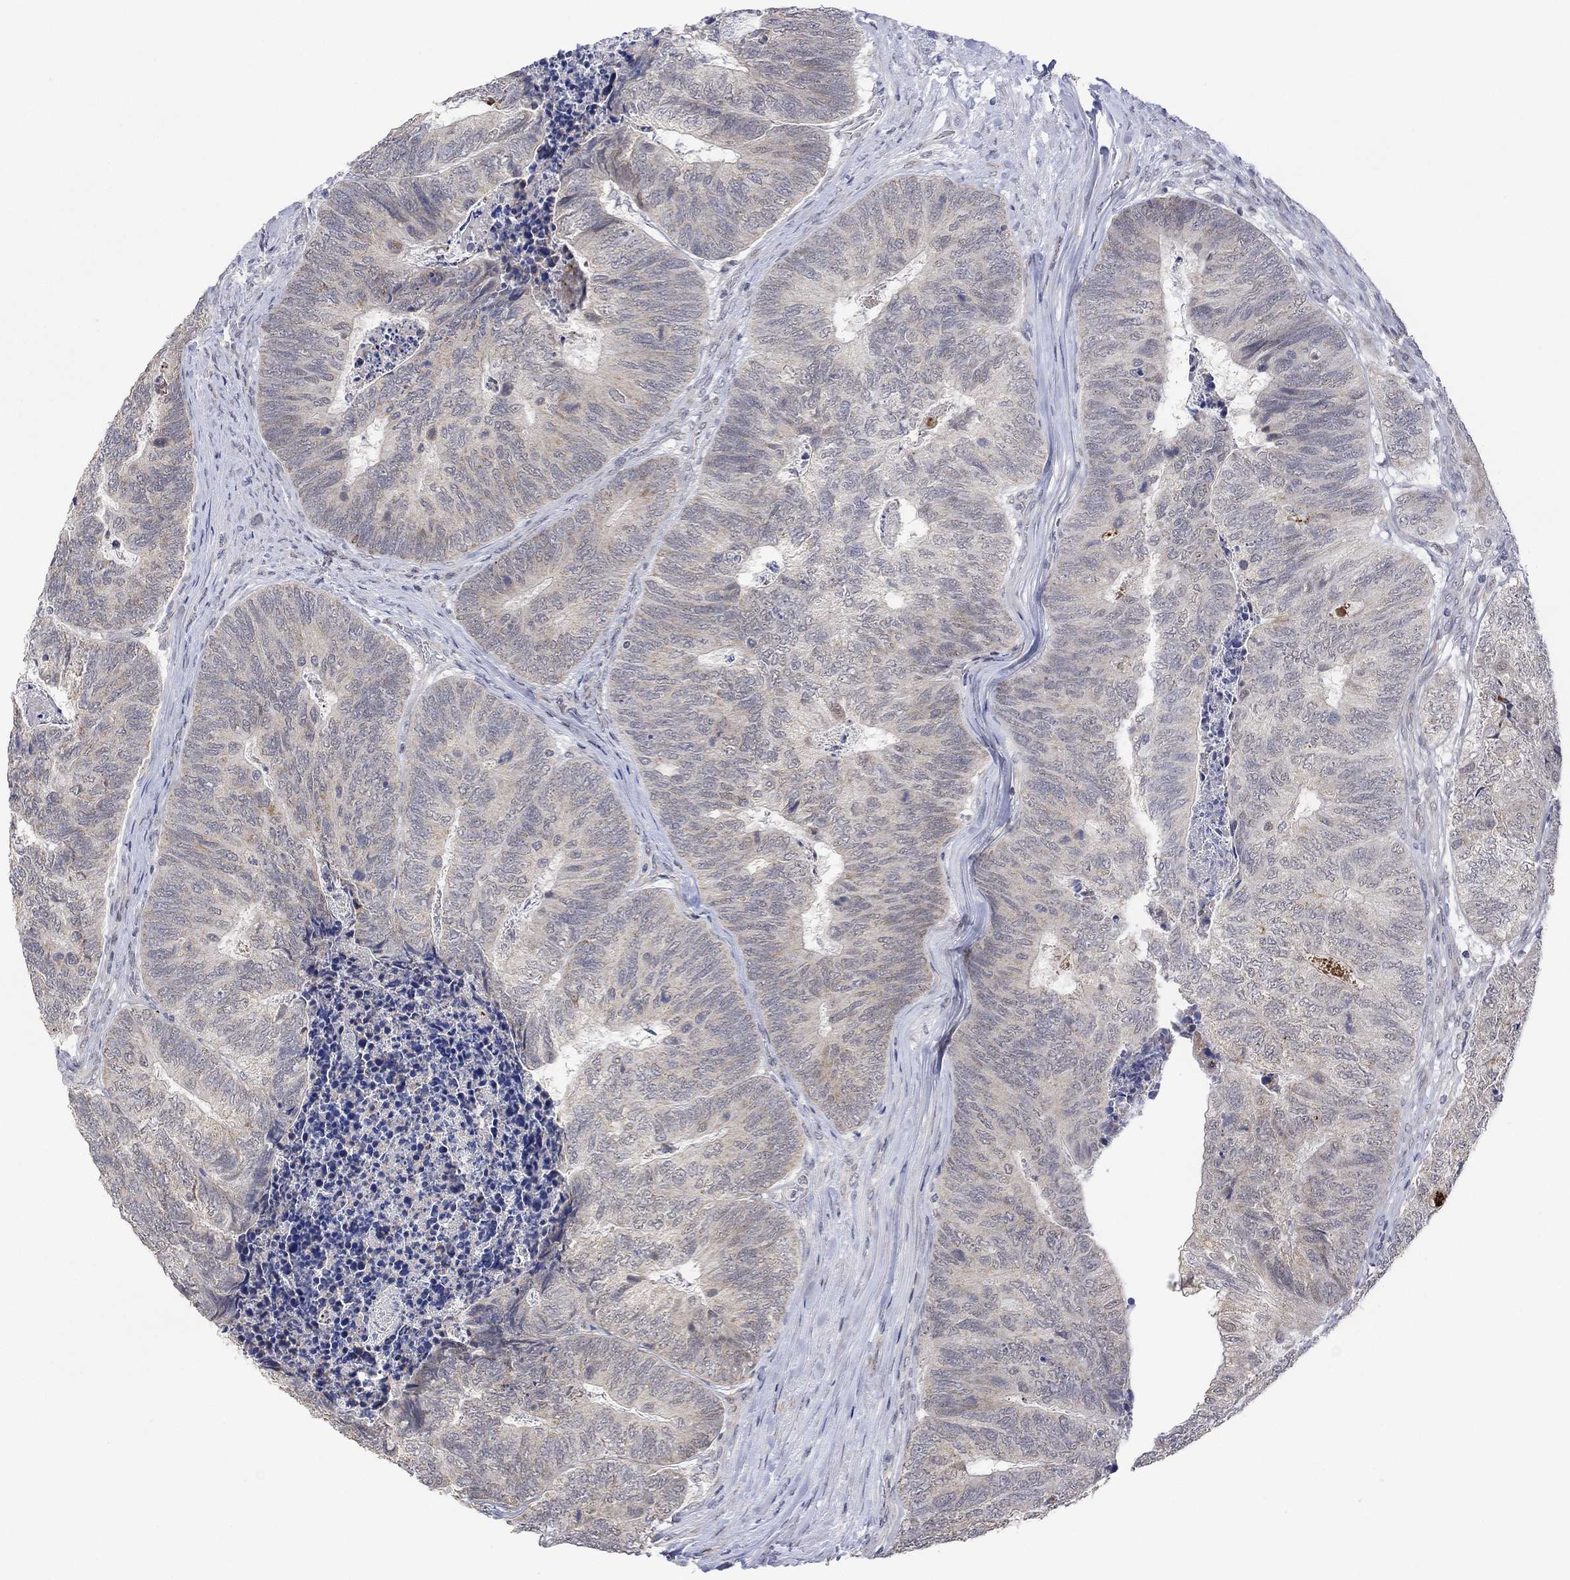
{"staining": {"intensity": "negative", "quantity": "none", "location": "none"}, "tissue": "colorectal cancer", "cell_type": "Tumor cells", "image_type": "cancer", "snomed": [{"axis": "morphology", "description": "Adenocarcinoma, NOS"}, {"axis": "topography", "description": "Colon"}], "caption": "Immunohistochemistry image of neoplastic tissue: human colorectal cancer stained with DAB demonstrates no significant protein positivity in tumor cells.", "gene": "SLC48A1", "patient": {"sex": "female", "age": 67}}